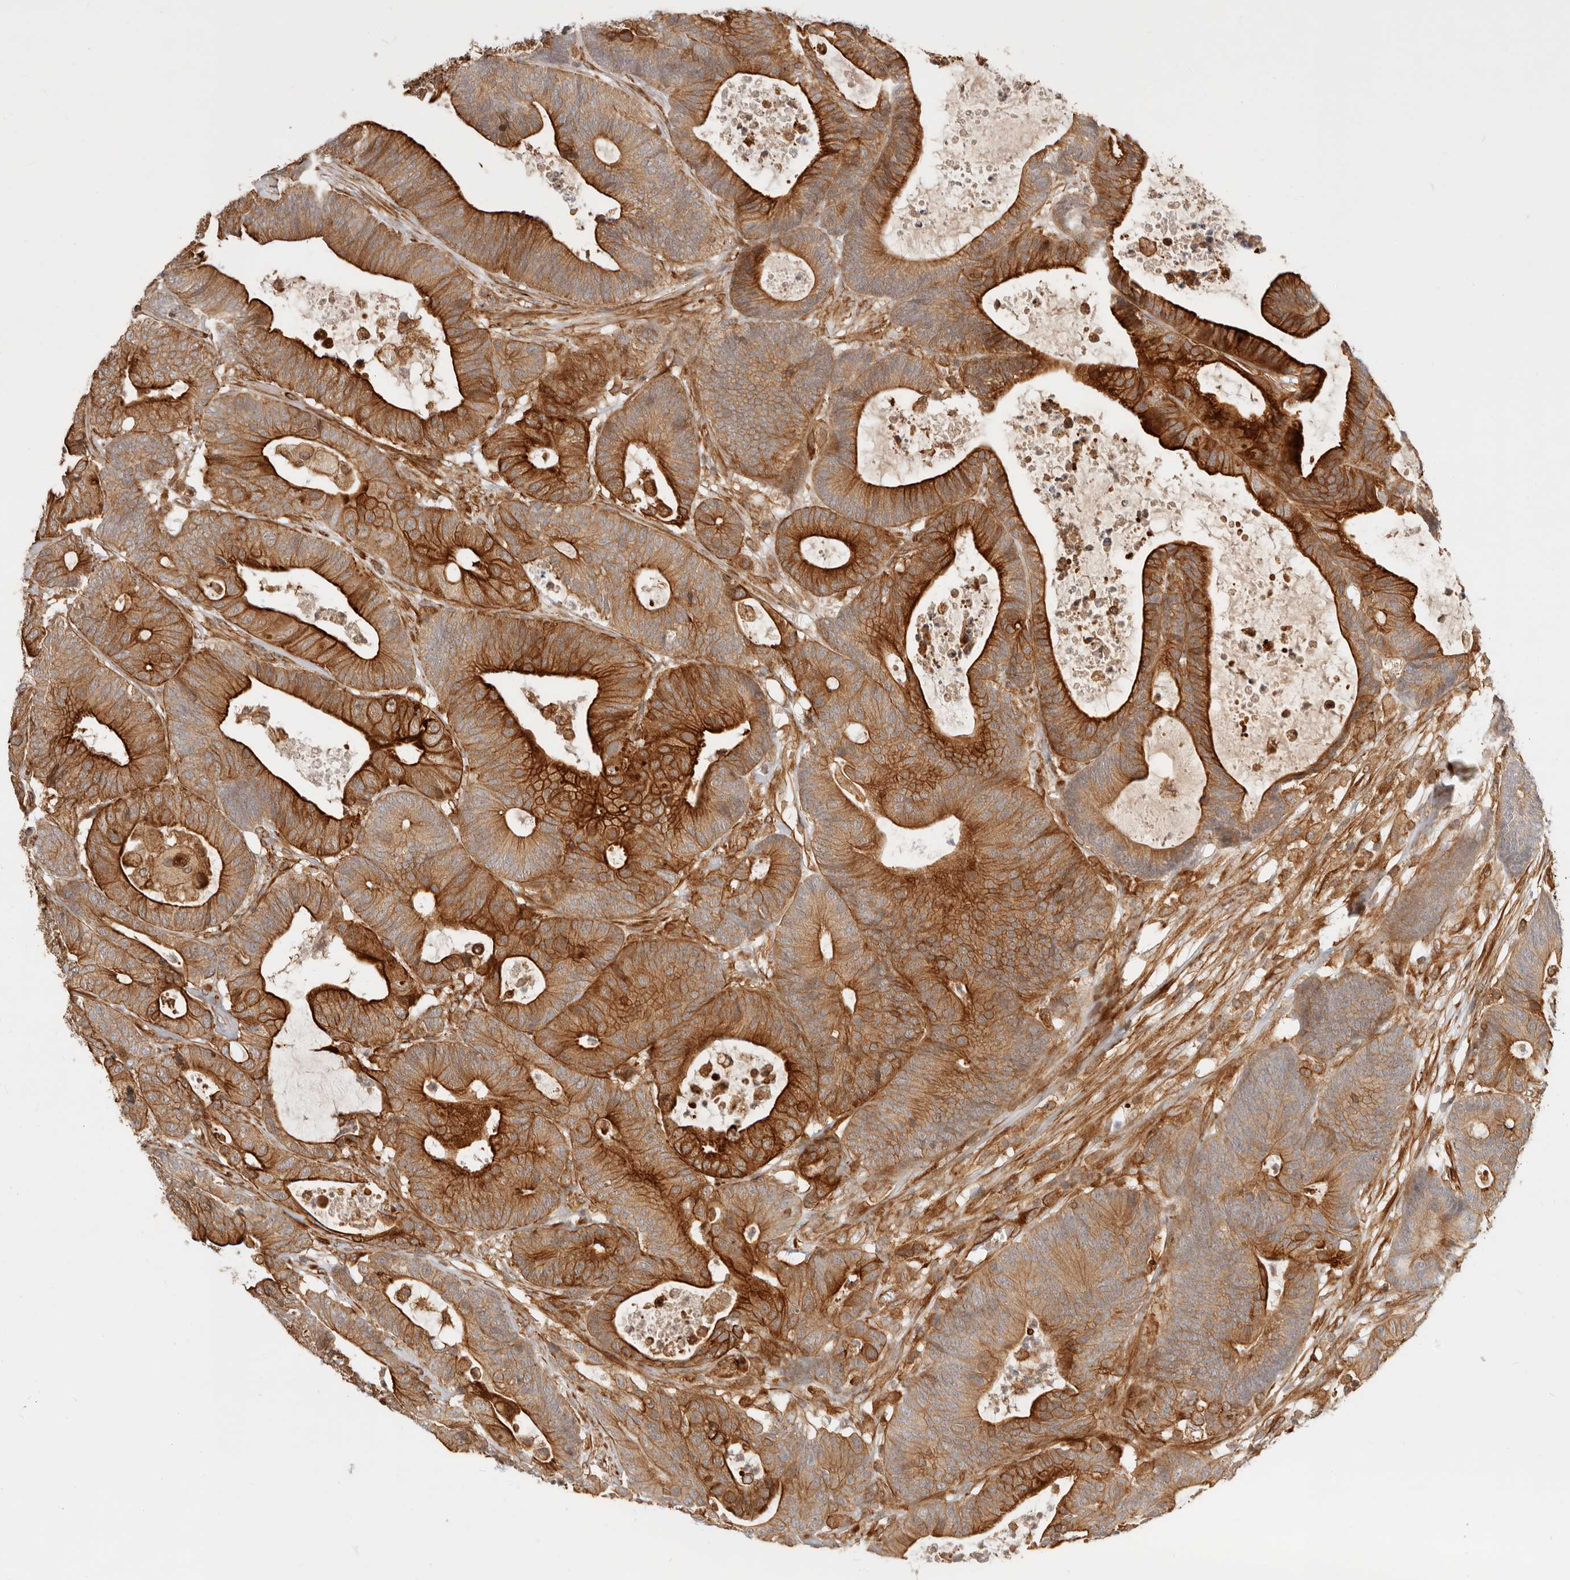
{"staining": {"intensity": "strong", "quantity": ">75%", "location": "cytoplasmic/membranous"}, "tissue": "colorectal cancer", "cell_type": "Tumor cells", "image_type": "cancer", "snomed": [{"axis": "morphology", "description": "Adenocarcinoma, NOS"}, {"axis": "topography", "description": "Colon"}], "caption": "IHC of adenocarcinoma (colorectal) shows high levels of strong cytoplasmic/membranous staining in approximately >75% of tumor cells.", "gene": "UFSP1", "patient": {"sex": "female", "age": 84}}